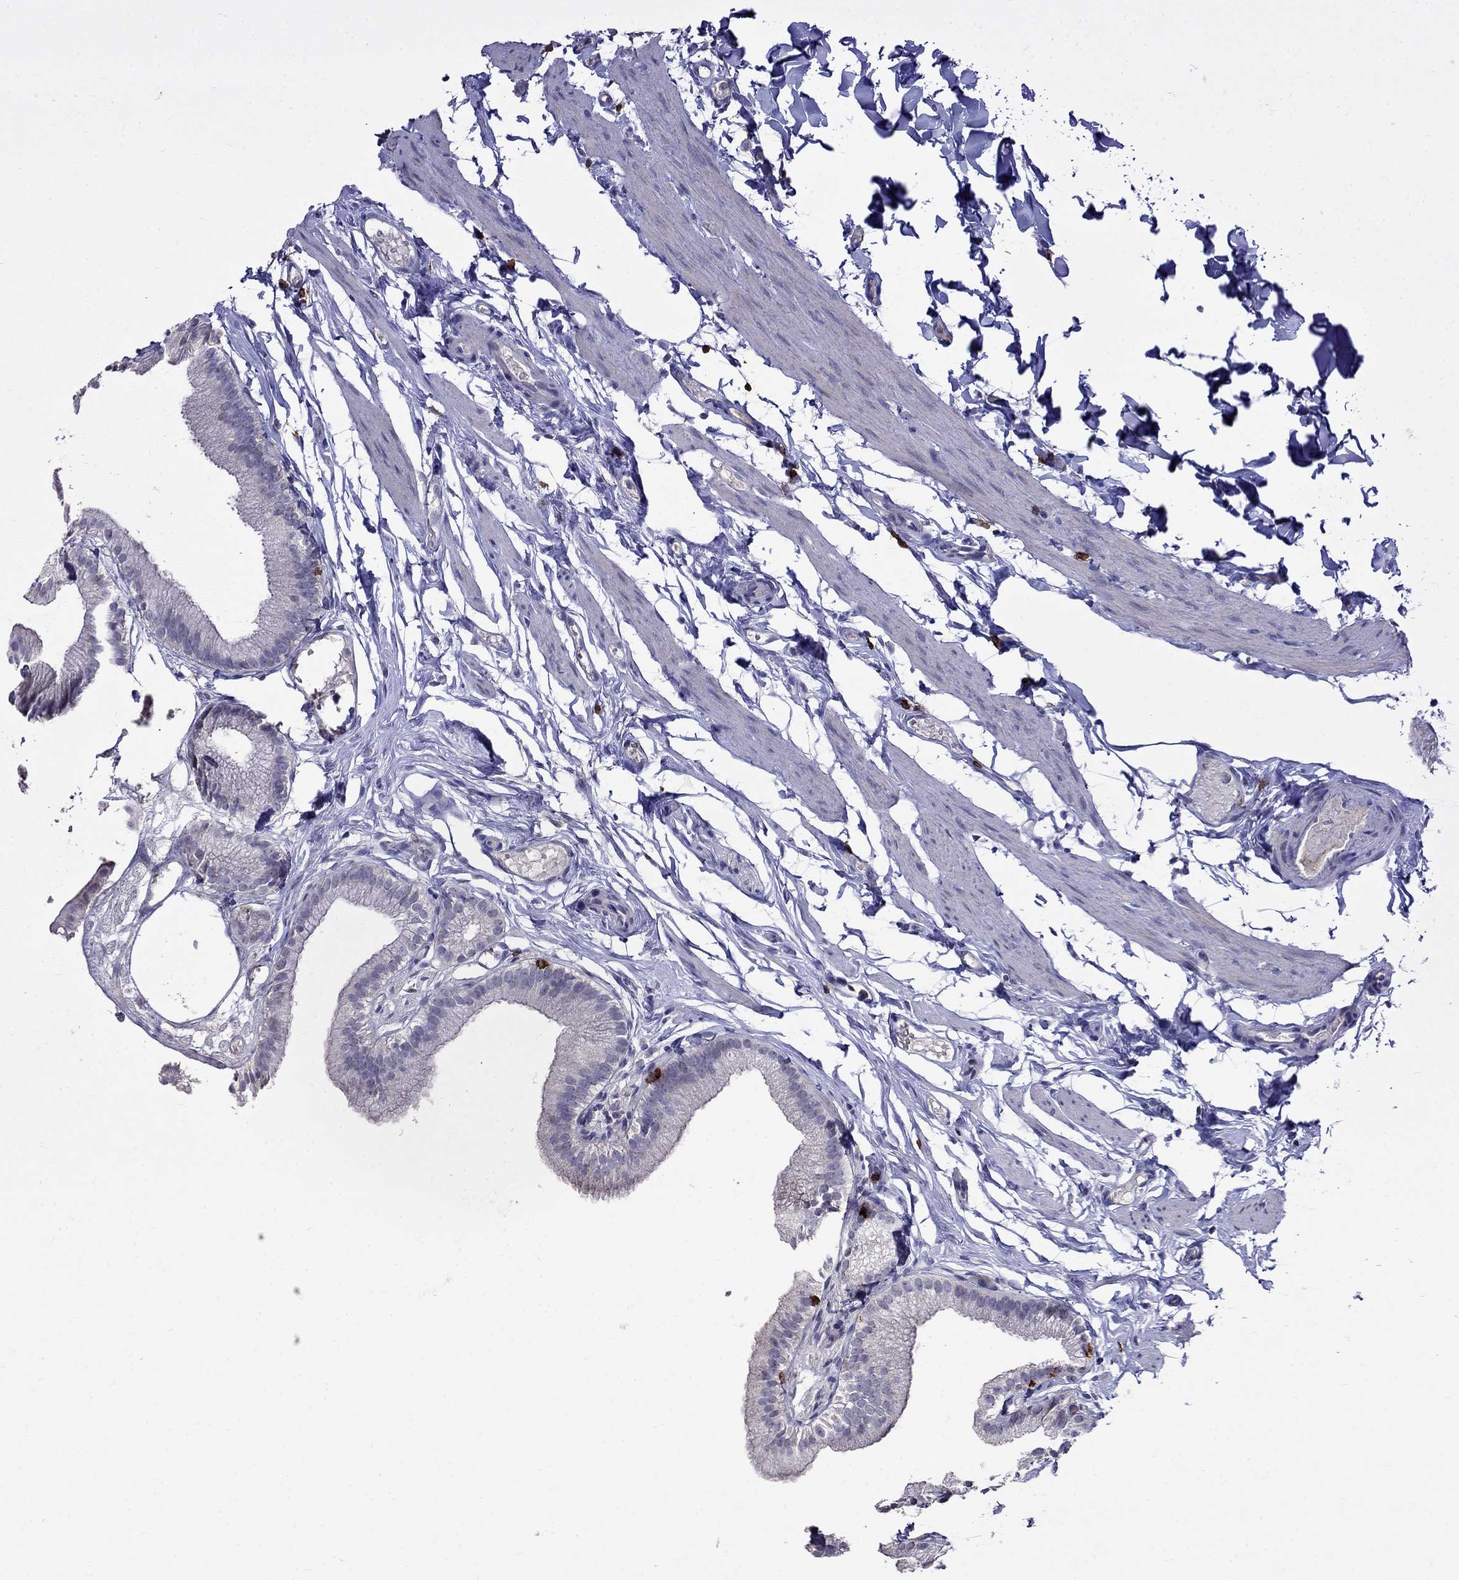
{"staining": {"intensity": "negative", "quantity": "none", "location": "none"}, "tissue": "gallbladder", "cell_type": "Glandular cells", "image_type": "normal", "snomed": [{"axis": "morphology", "description": "Normal tissue, NOS"}, {"axis": "topography", "description": "Gallbladder"}], "caption": "Glandular cells show no significant expression in unremarkable gallbladder. (DAB IHC, high magnification).", "gene": "CD8B", "patient": {"sex": "female", "age": 45}}